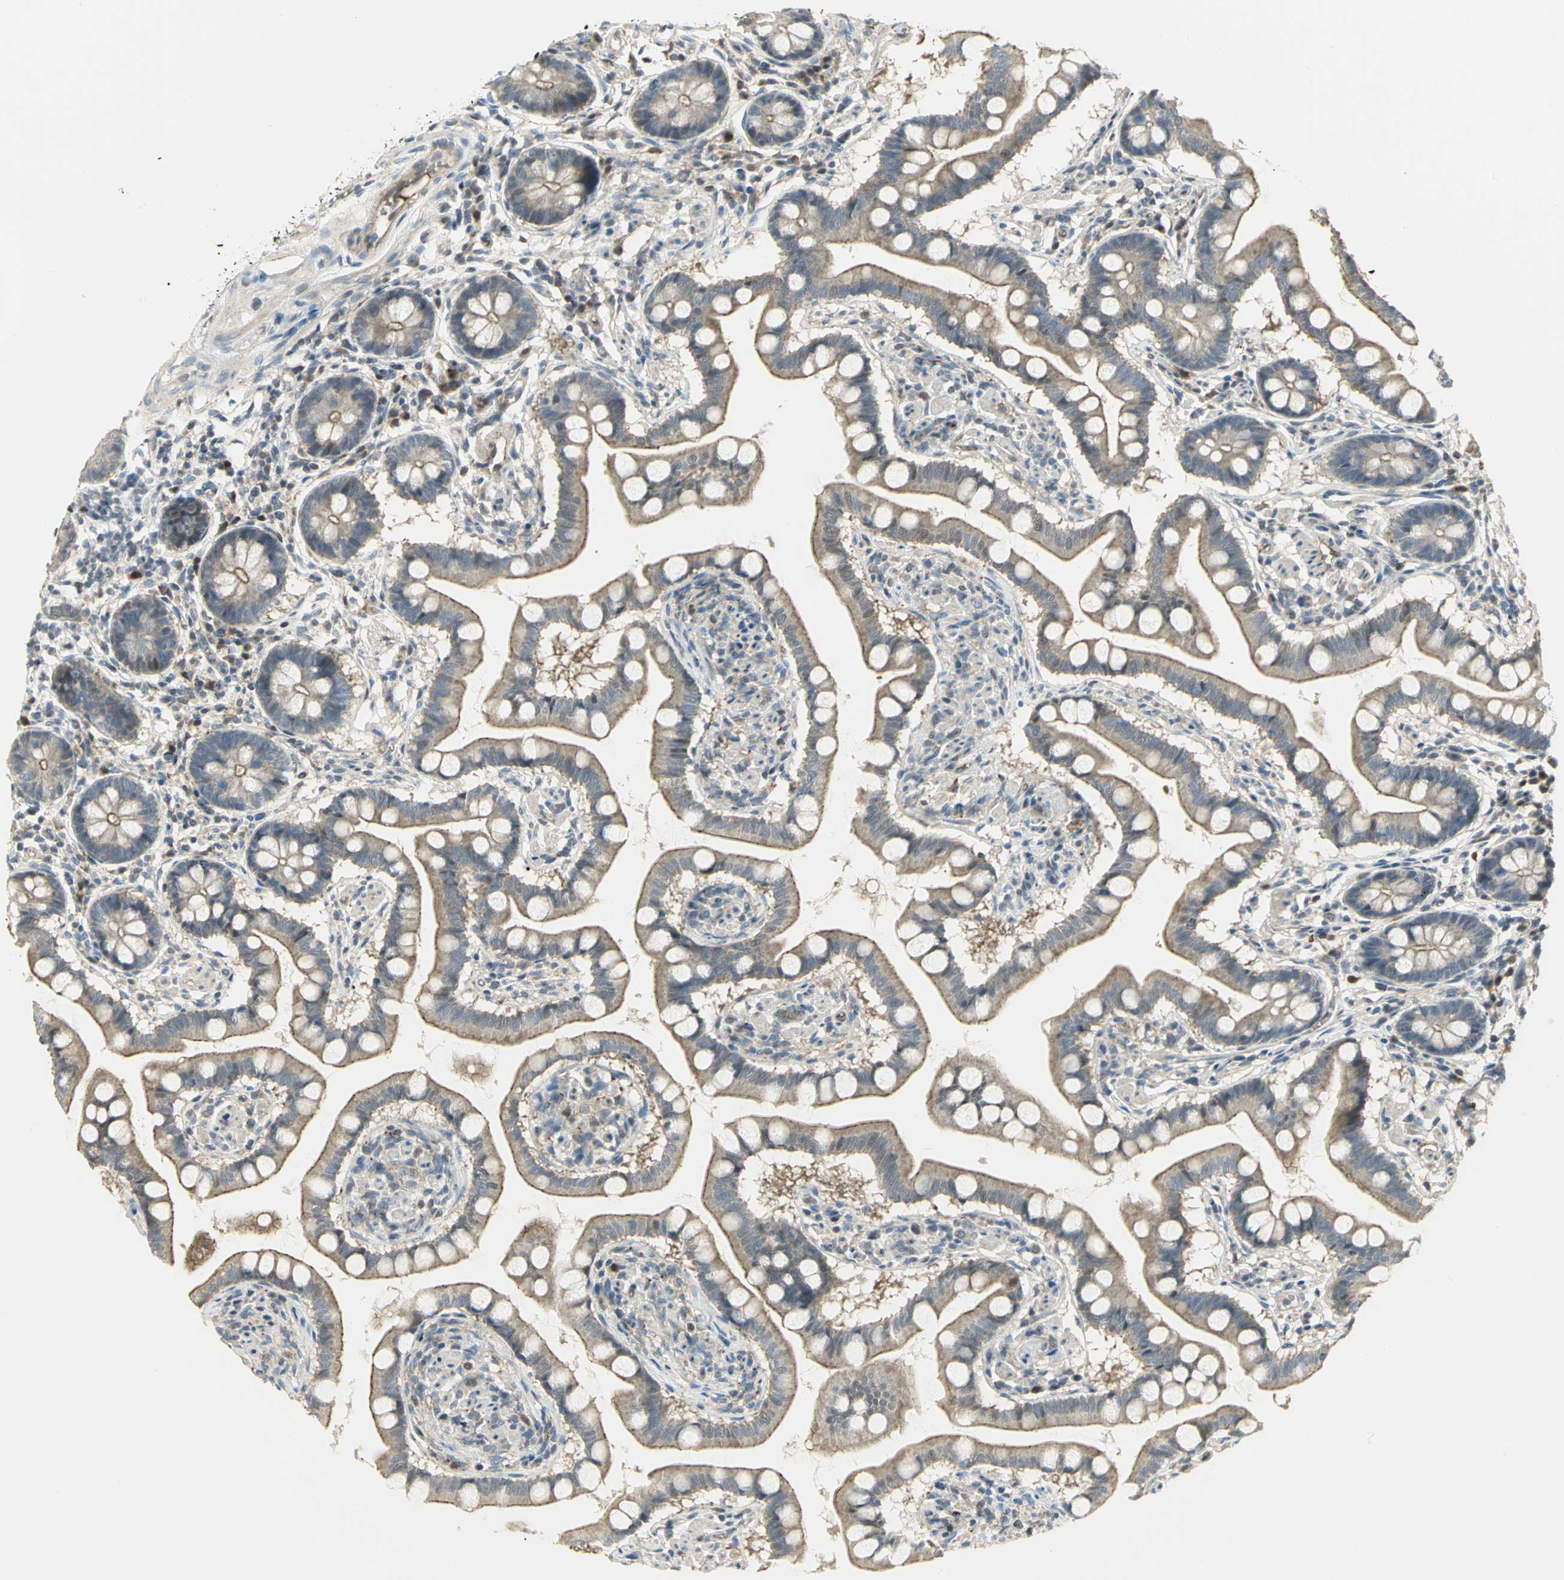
{"staining": {"intensity": "moderate", "quantity": ">75%", "location": "cytoplasmic/membranous"}, "tissue": "small intestine", "cell_type": "Glandular cells", "image_type": "normal", "snomed": [{"axis": "morphology", "description": "Normal tissue, NOS"}, {"axis": "topography", "description": "Small intestine"}], "caption": "The photomicrograph exhibits a brown stain indicating the presence of a protein in the cytoplasmic/membranous of glandular cells in small intestine. (DAB IHC with brightfield microscopy, high magnification).", "gene": "ANK1", "patient": {"sex": "male", "age": 41}}